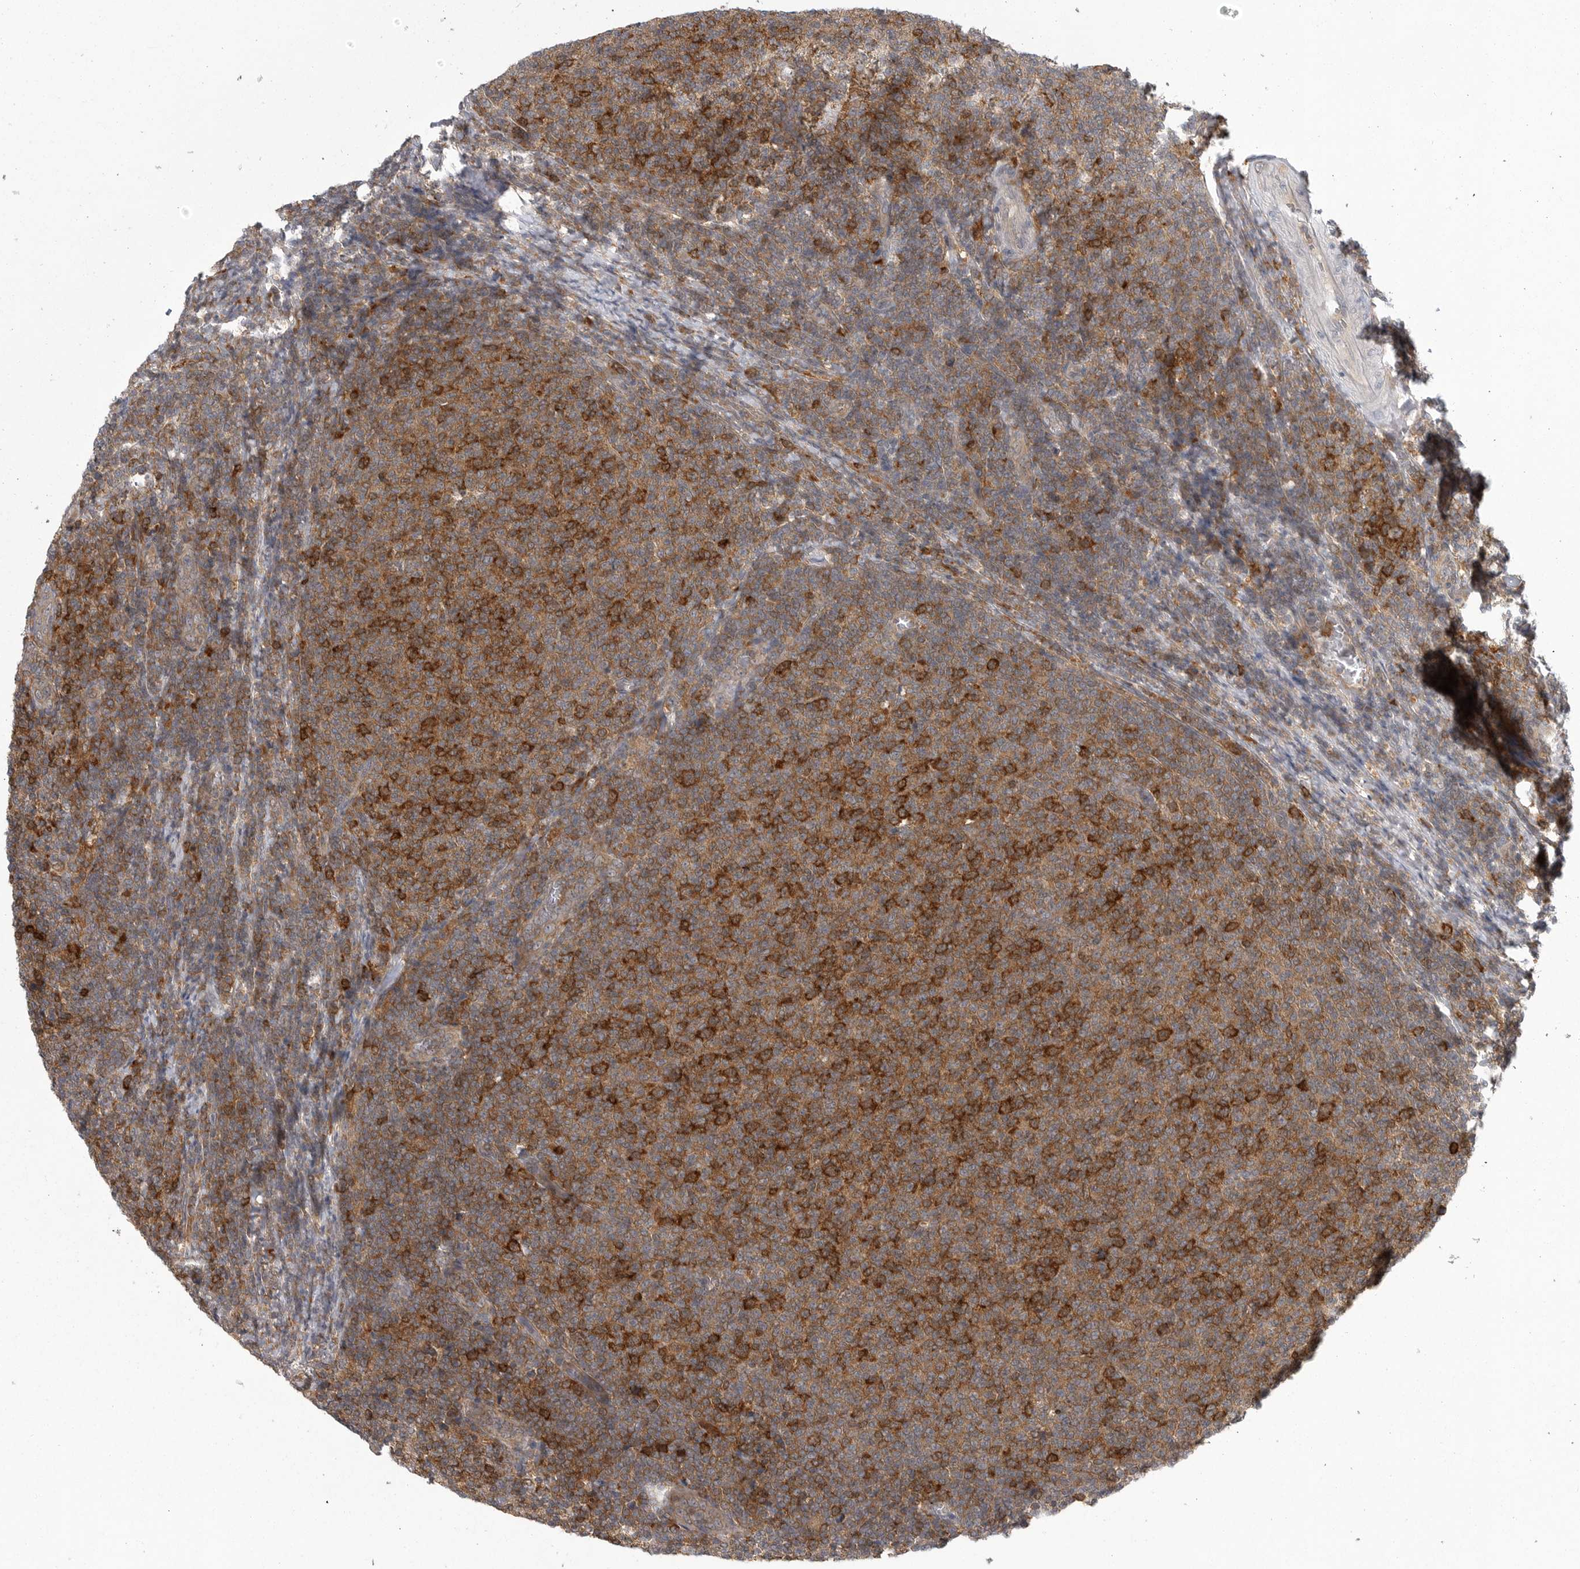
{"staining": {"intensity": "moderate", "quantity": ">75%", "location": "cytoplasmic/membranous"}, "tissue": "lymphoma", "cell_type": "Tumor cells", "image_type": "cancer", "snomed": [{"axis": "morphology", "description": "Malignant lymphoma, non-Hodgkin's type, Low grade"}, {"axis": "topography", "description": "Lymph node"}], "caption": "IHC of low-grade malignant lymphoma, non-Hodgkin's type displays medium levels of moderate cytoplasmic/membranous expression in about >75% of tumor cells.", "gene": "CACYBP", "patient": {"sex": "male", "age": 66}}